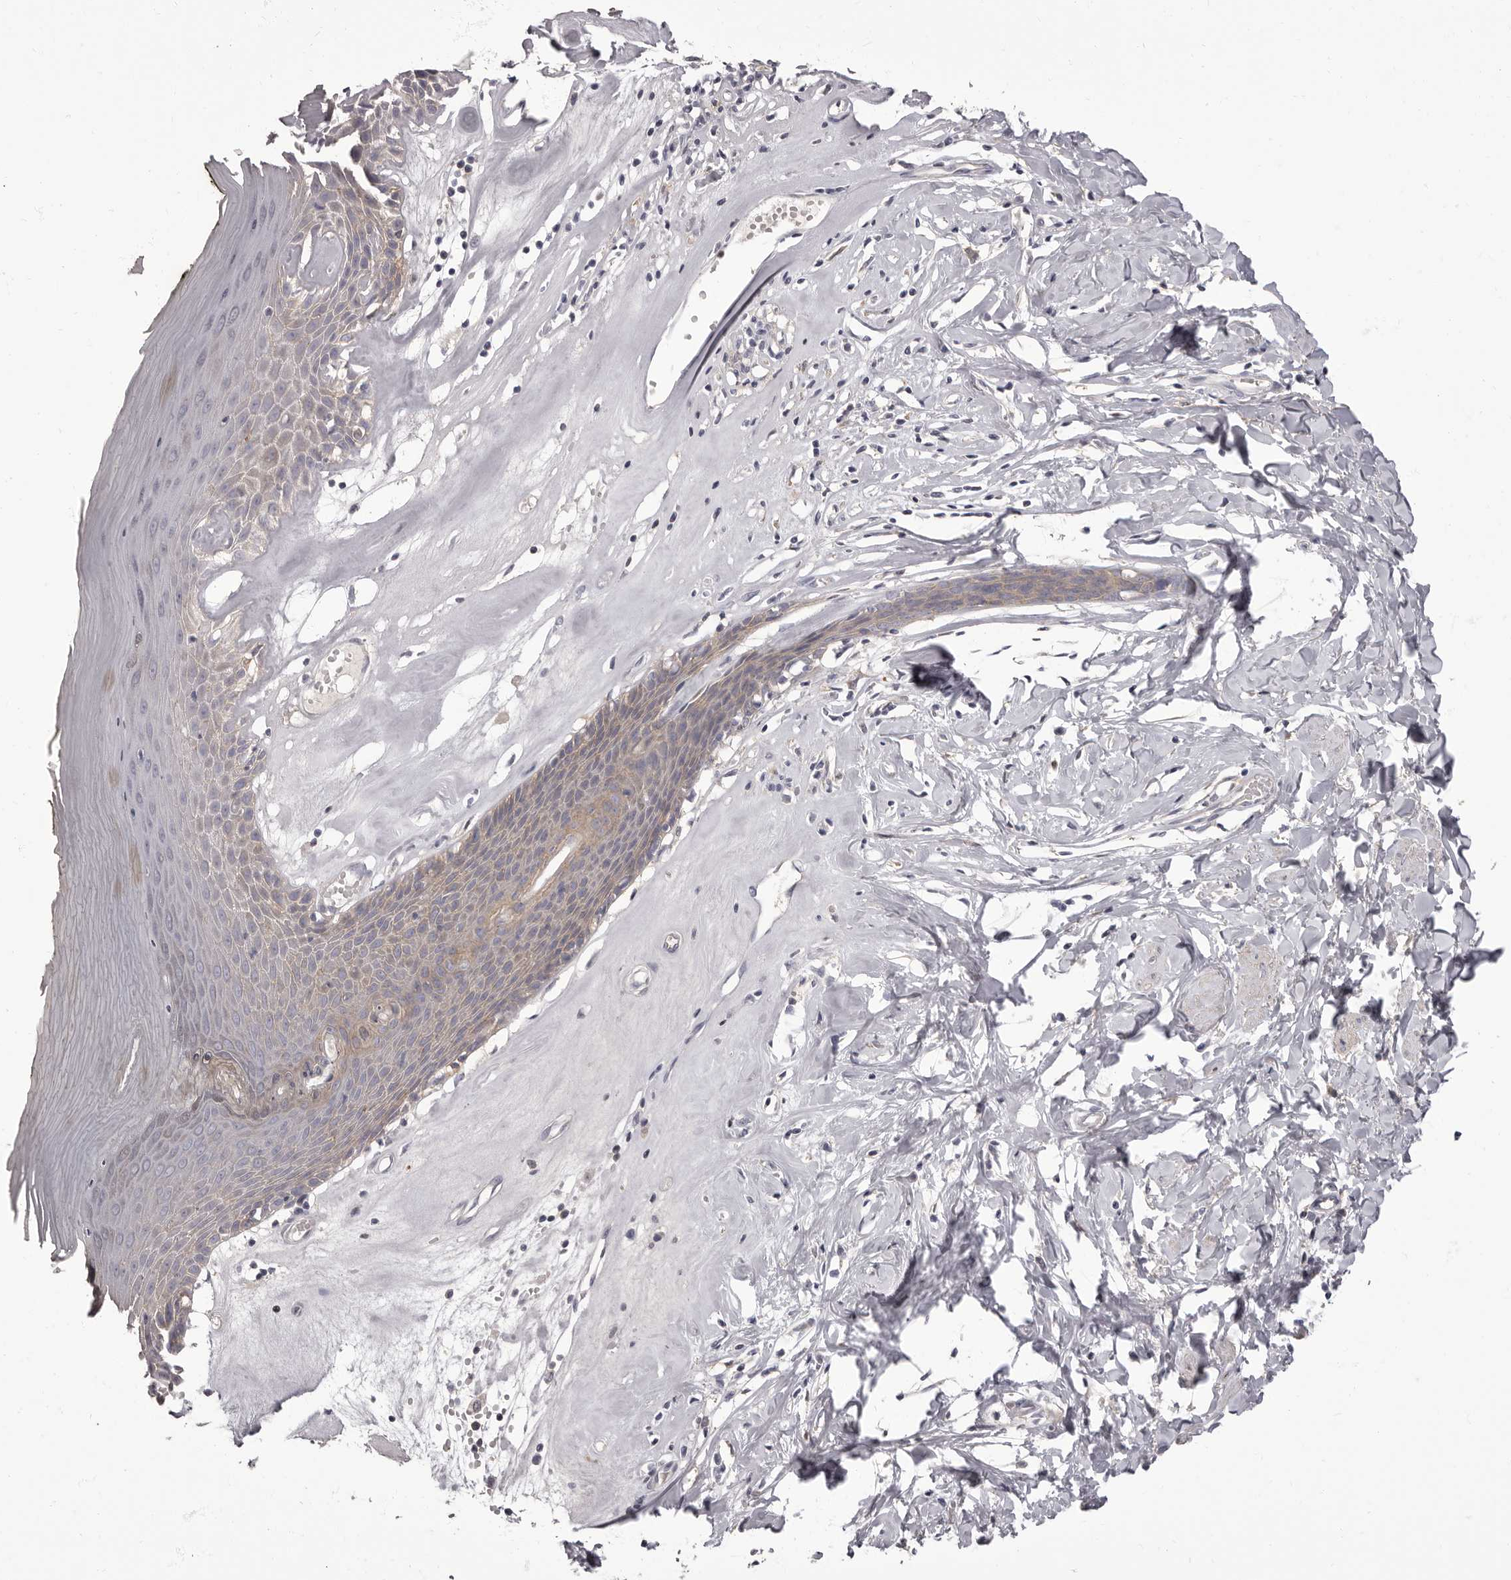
{"staining": {"intensity": "moderate", "quantity": "25%-75%", "location": "cytoplasmic/membranous"}, "tissue": "skin", "cell_type": "Epidermal cells", "image_type": "normal", "snomed": [{"axis": "morphology", "description": "Normal tissue, NOS"}, {"axis": "morphology", "description": "Inflammation, NOS"}, {"axis": "topography", "description": "Vulva"}], "caption": "Skin stained for a protein reveals moderate cytoplasmic/membranous positivity in epidermal cells. Using DAB (3,3'-diaminobenzidine) (brown) and hematoxylin (blue) stains, captured at high magnification using brightfield microscopy.", "gene": "APEH", "patient": {"sex": "female", "age": 84}}